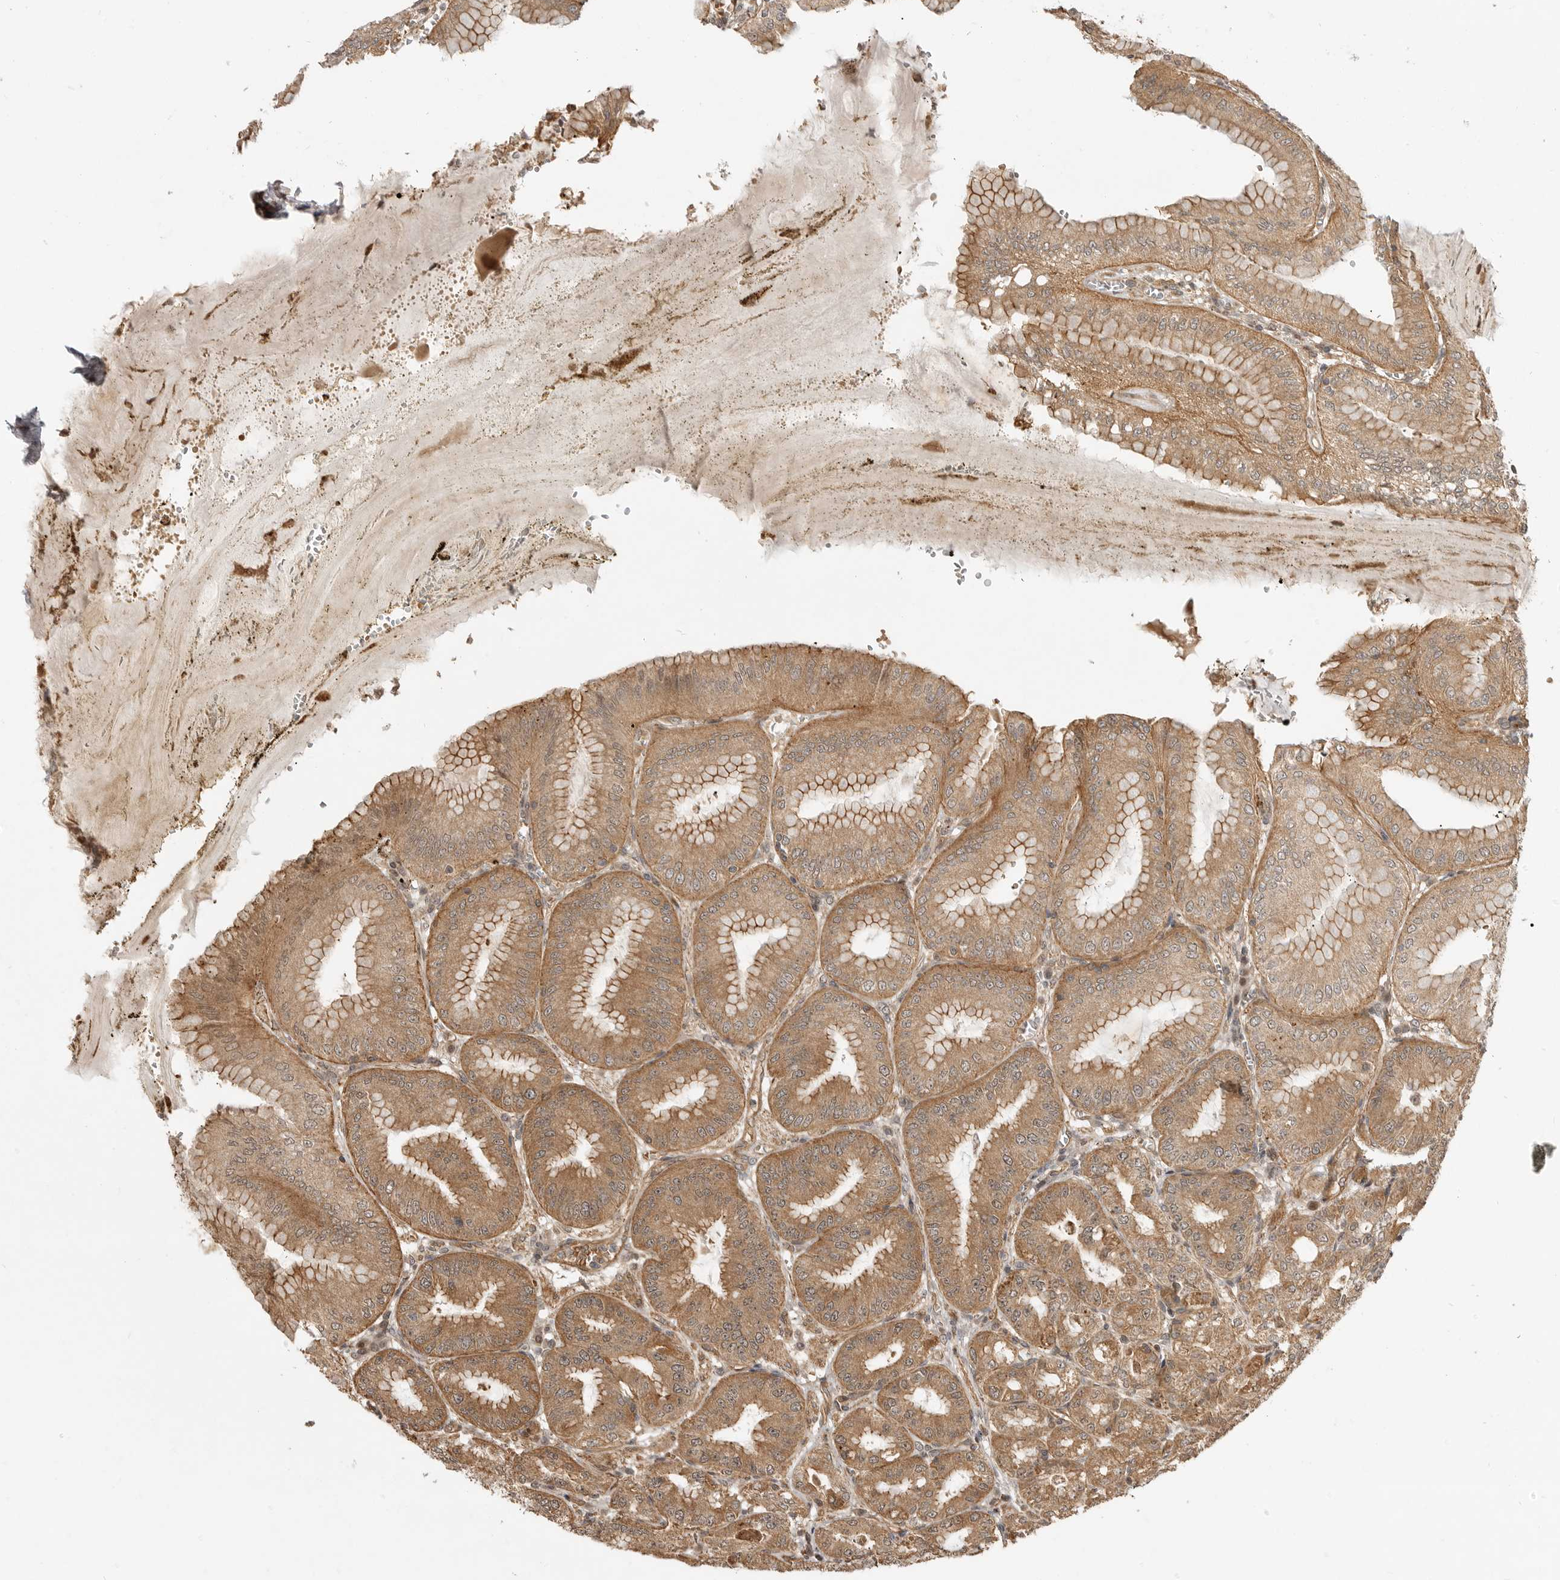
{"staining": {"intensity": "moderate", "quantity": ">75%", "location": "cytoplasmic/membranous,nuclear"}, "tissue": "stomach", "cell_type": "Glandular cells", "image_type": "normal", "snomed": [{"axis": "morphology", "description": "Normal tissue, NOS"}, {"axis": "topography", "description": "Stomach, lower"}], "caption": "Protein expression analysis of unremarkable stomach shows moderate cytoplasmic/membranous,nuclear expression in about >75% of glandular cells.", "gene": "ADPRS", "patient": {"sex": "male", "age": 71}}